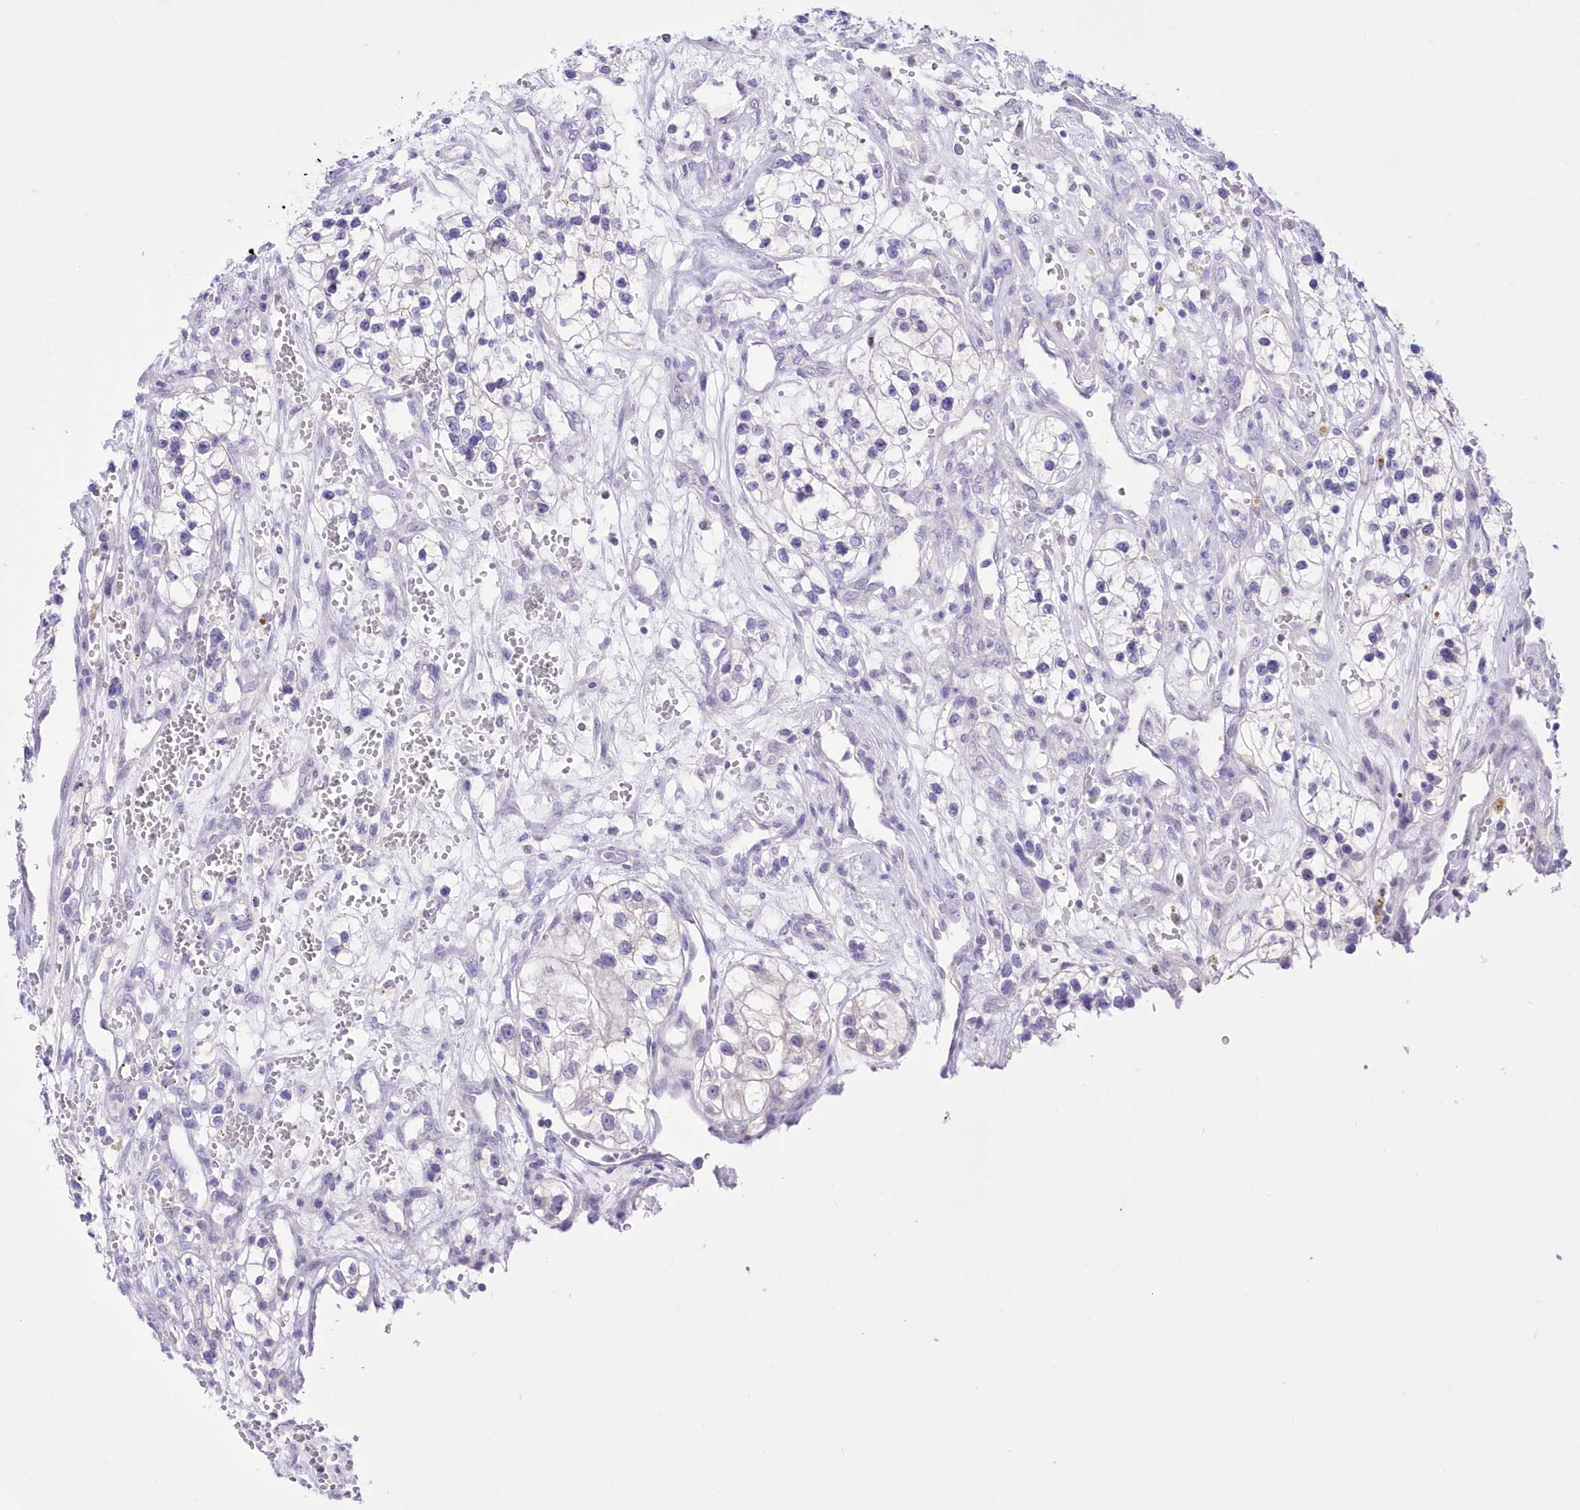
{"staining": {"intensity": "negative", "quantity": "none", "location": "none"}, "tissue": "renal cancer", "cell_type": "Tumor cells", "image_type": "cancer", "snomed": [{"axis": "morphology", "description": "Adenocarcinoma, NOS"}, {"axis": "topography", "description": "Kidney"}], "caption": "Image shows no significant protein positivity in tumor cells of renal adenocarcinoma. (DAB immunohistochemistry visualized using brightfield microscopy, high magnification).", "gene": "UBA6", "patient": {"sex": "female", "age": 57}}